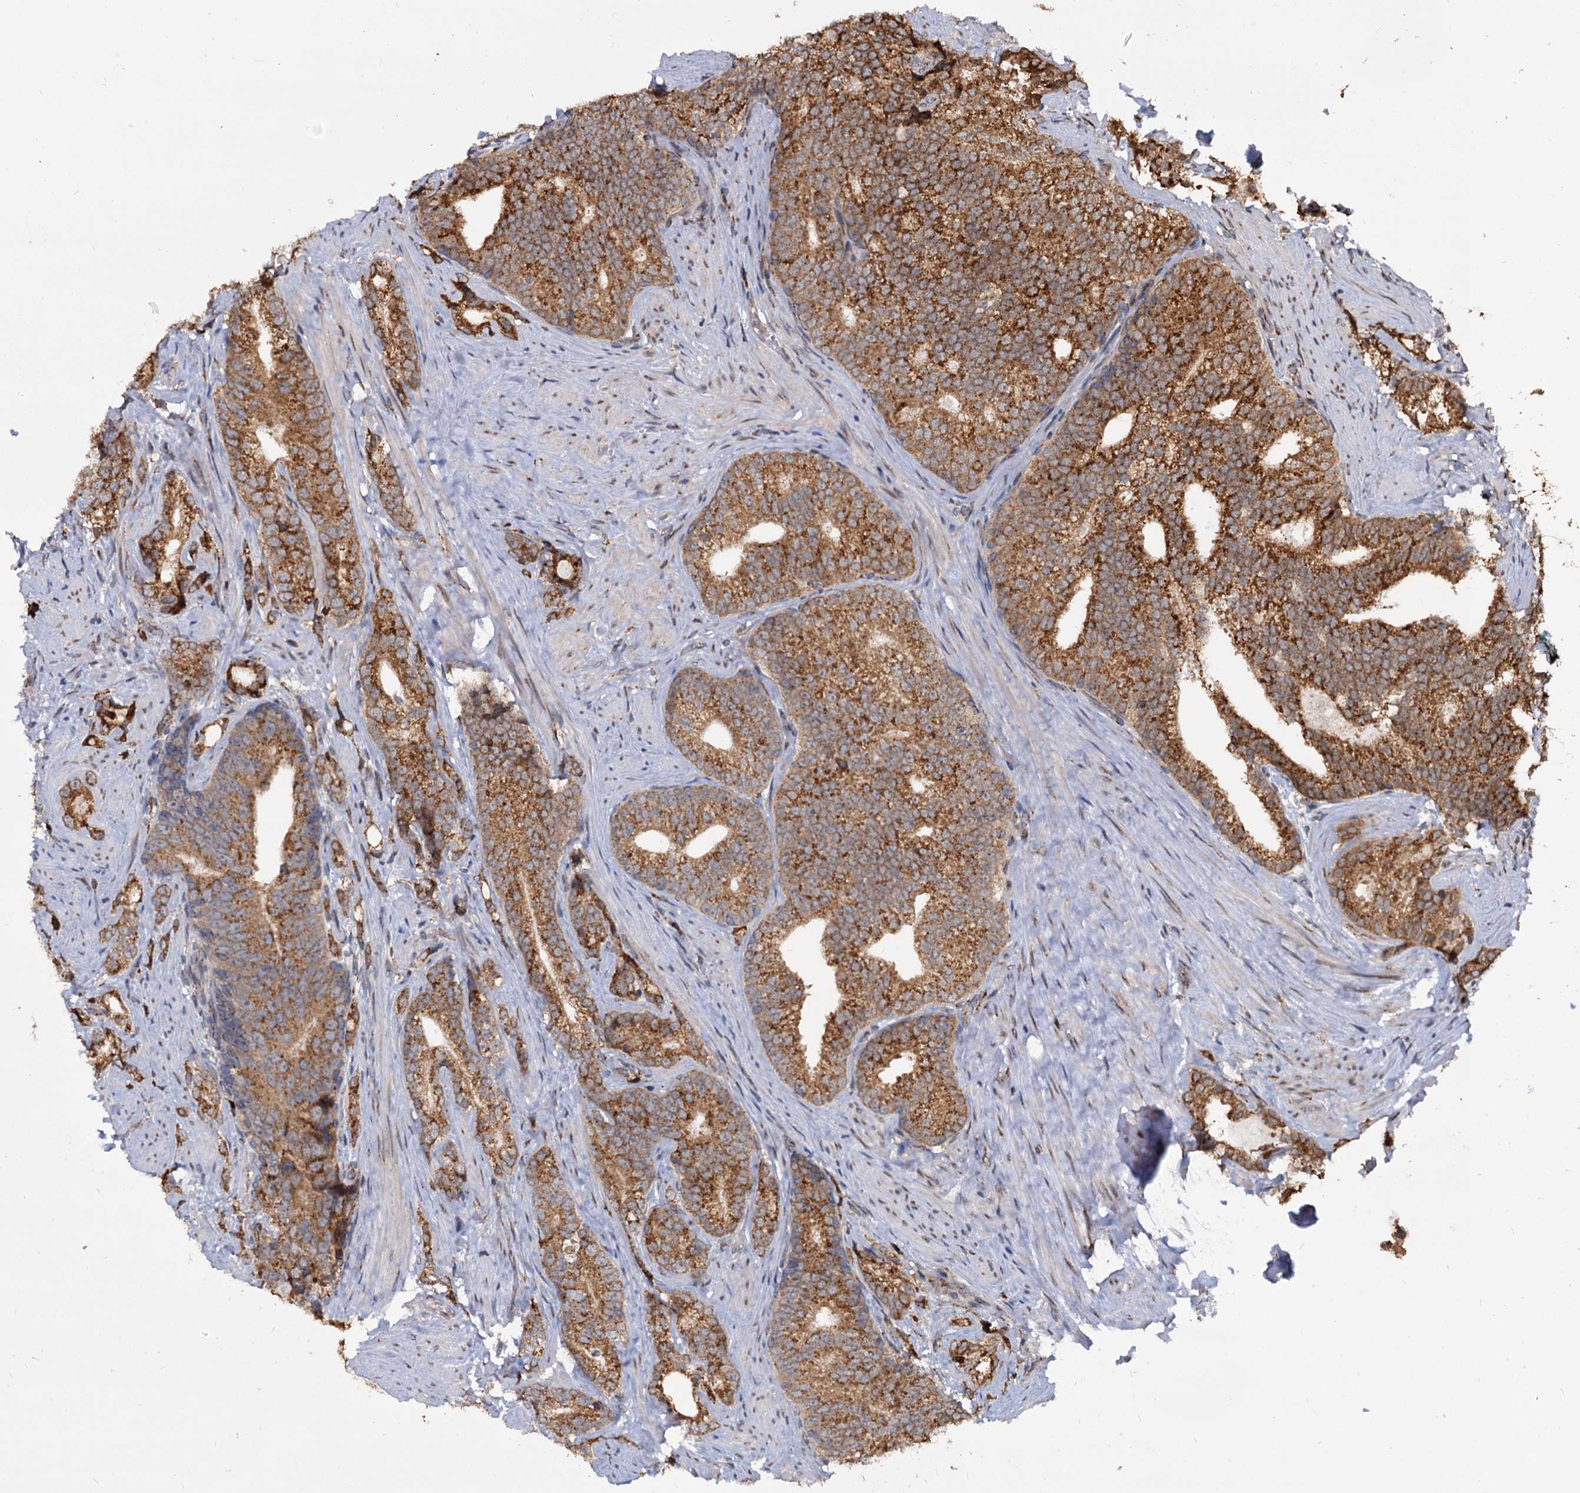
{"staining": {"intensity": "moderate", "quantity": ">75%", "location": "cytoplasmic/membranous"}, "tissue": "prostate cancer", "cell_type": "Tumor cells", "image_type": "cancer", "snomed": [{"axis": "morphology", "description": "Adenocarcinoma, Low grade"}, {"axis": "topography", "description": "Prostate"}], "caption": "Protein analysis of prostate cancer tissue exhibits moderate cytoplasmic/membranous staining in approximately >75% of tumor cells.", "gene": "SAAL1", "patient": {"sex": "male", "age": 71}}